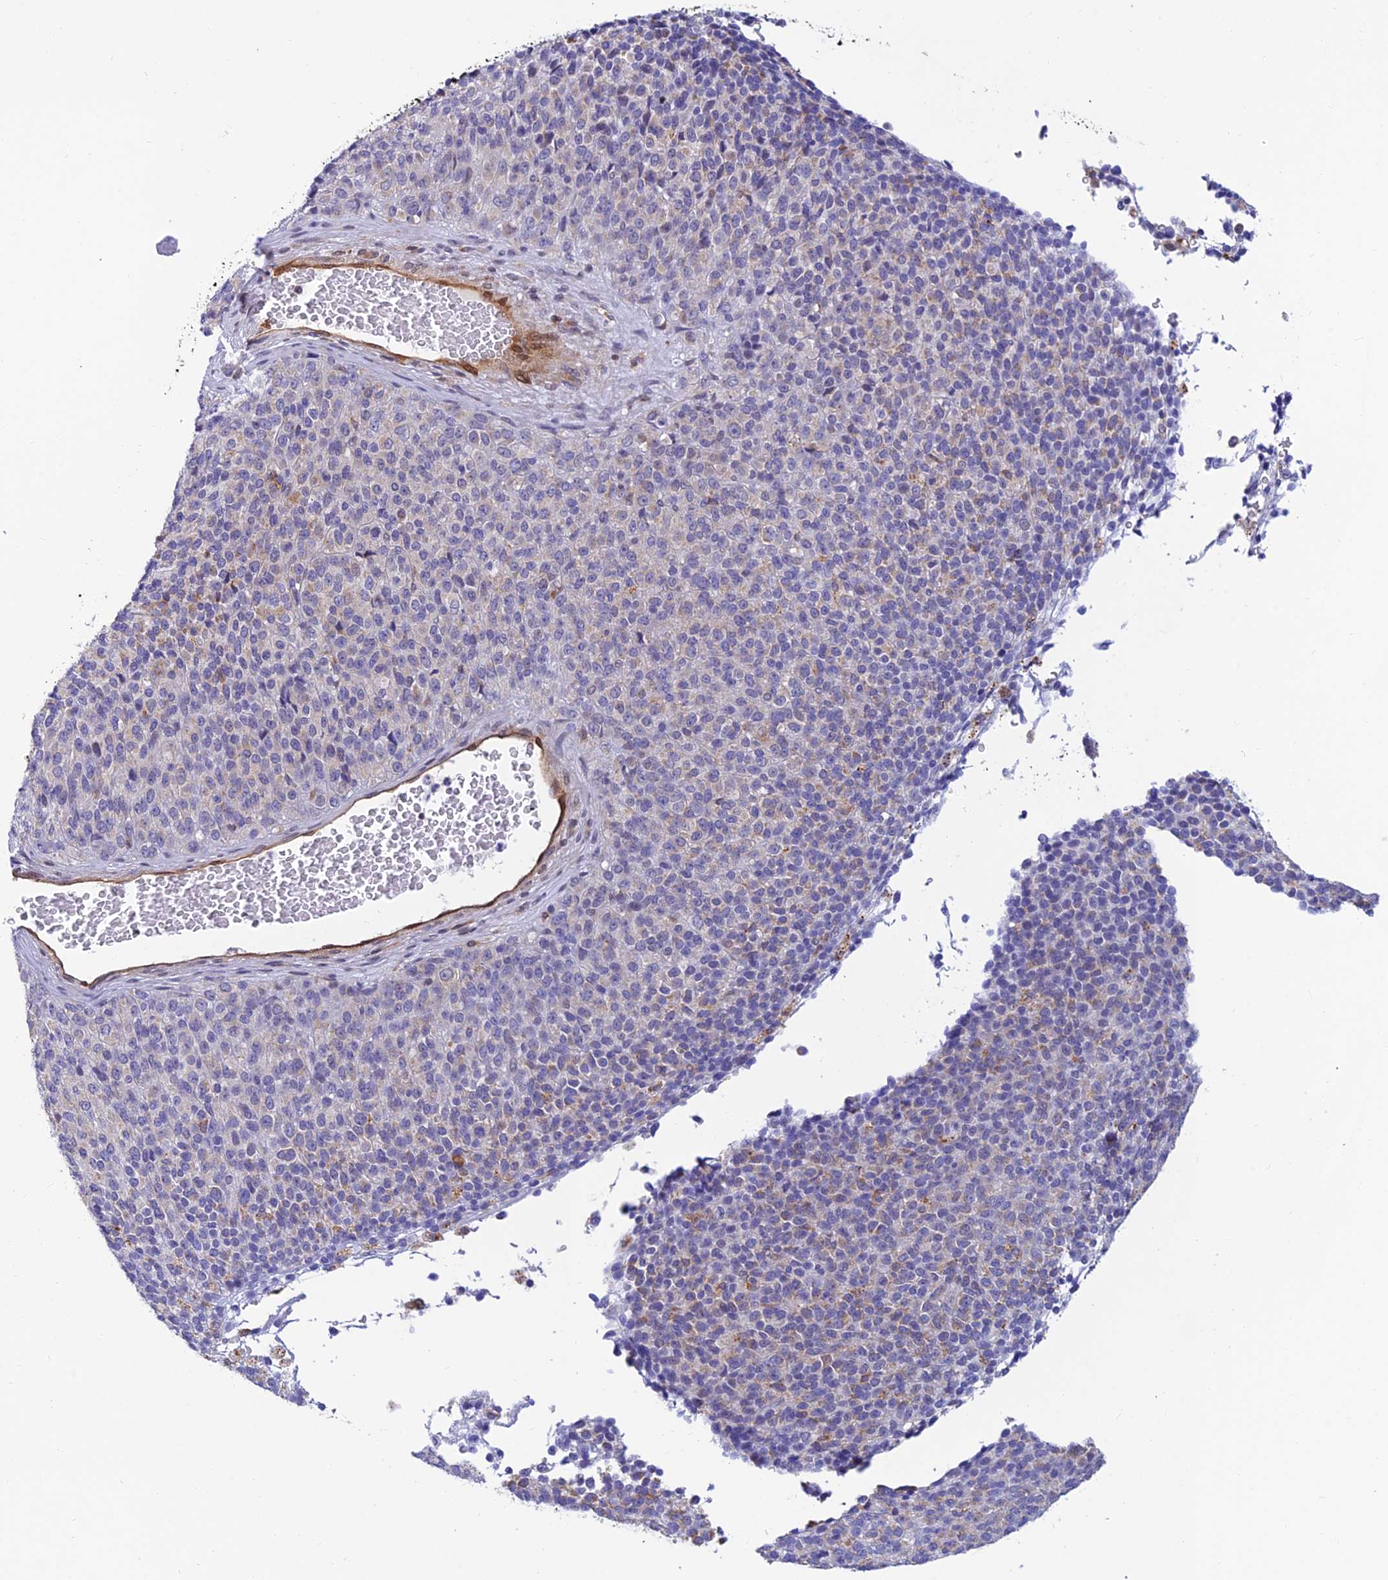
{"staining": {"intensity": "negative", "quantity": "none", "location": "none"}, "tissue": "melanoma", "cell_type": "Tumor cells", "image_type": "cancer", "snomed": [{"axis": "morphology", "description": "Malignant melanoma, Metastatic site"}, {"axis": "topography", "description": "Brain"}], "caption": "DAB (3,3'-diaminobenzidine) immunohistochemical staining of malignant melanoma (metastatic site) reveals no significant staining in tumor cells.", "gene": "LYSMD2", "patient": {"sex": "female", "age": 56}}